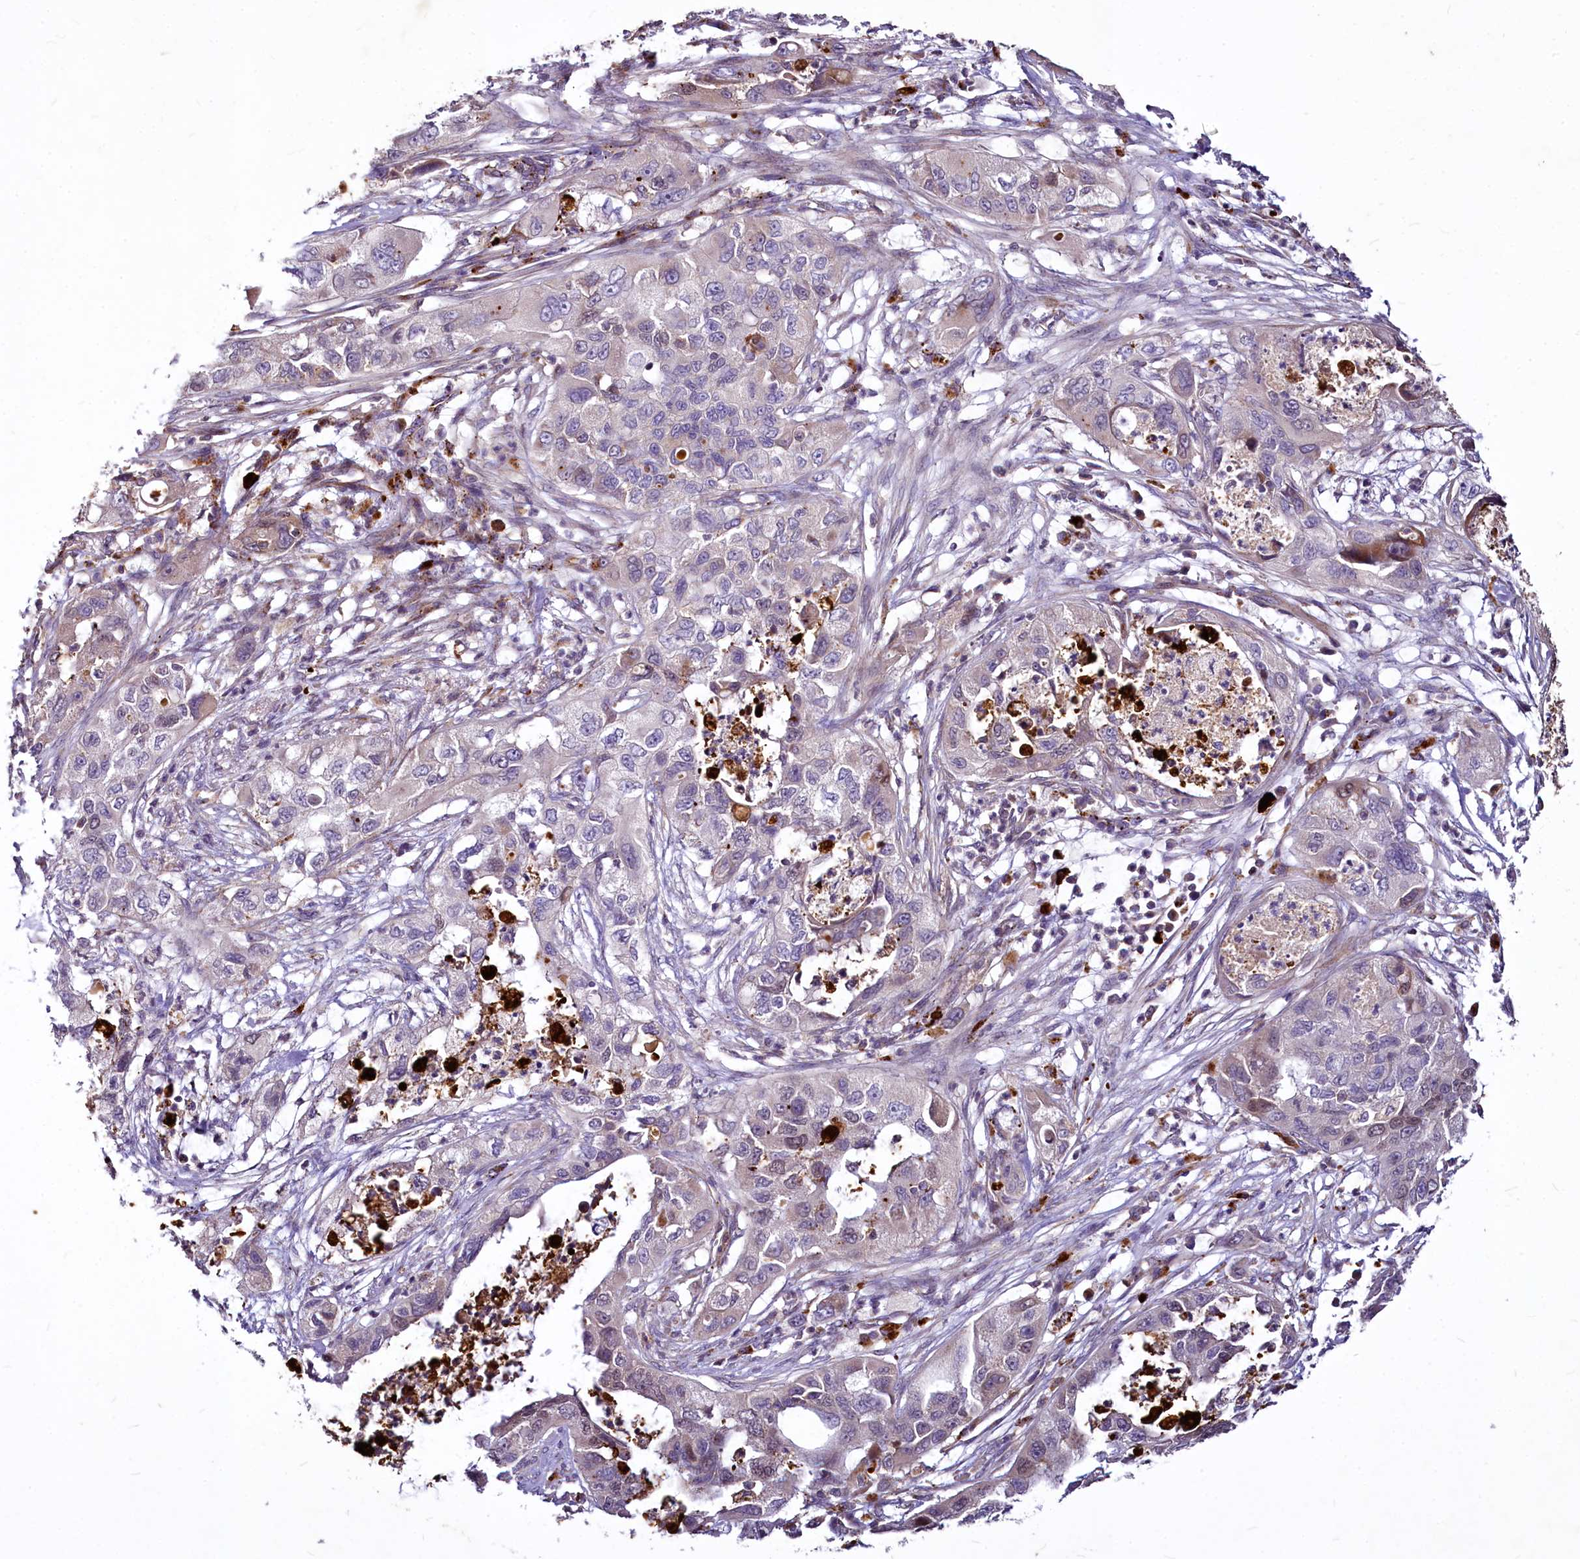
{"staining": {"intensity": "negative", "quantity": "none", "location": "none"}, "tissue": "pancreatic cancer", "cell_type": "Tumor cells", "image_type": "cancer", "snomed": [{"axis": "morphology", "description": "Adenocarcinoma, NOS"}, {"axis": "topography", "description": "Pancreas"}], "caption": "Immunohistochemical staining of adenocarcinoma (pancreatic) reveals no significant positivity in tumor cells.", "gene": "C11orf86", "patient": {"sex": "female", "age": 78}}